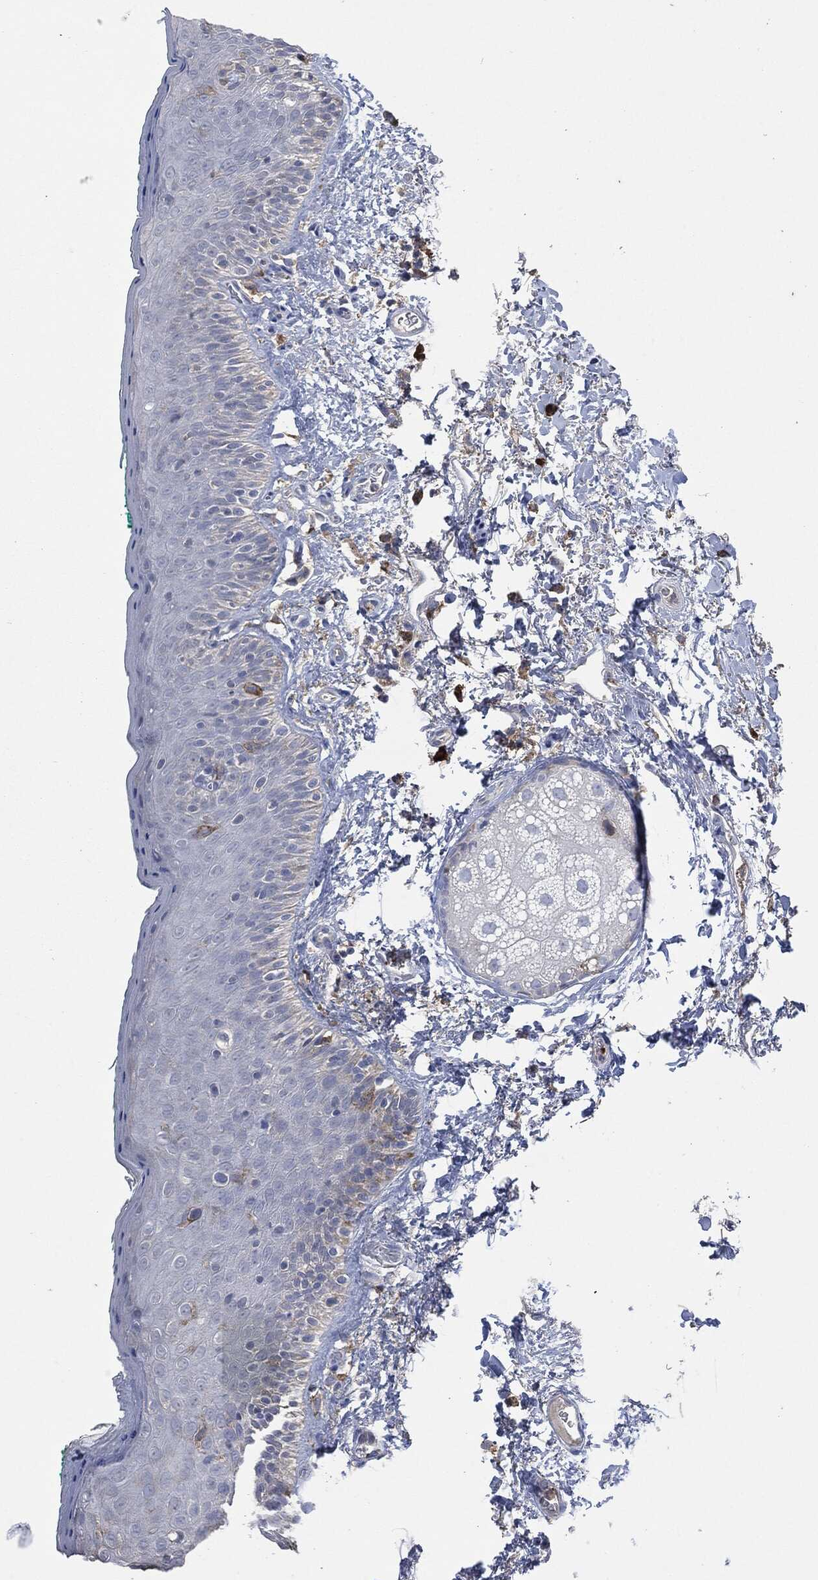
{"staining": {"intensity": "negative", "quantity": "none", "location": "none"}, "tissue": "vagina", "cell_type": "Squamous epithelial cells", "image_type": "normal", "snomed": [{"axis": "morphology", "description": "Normal tissue, NOS"}, {"axis": "topography", "description": "Vagina"}], "caption": "DAB (3,3'-diaminobenzidine) immunohistochemical staining of unremarkable human vagina shows no significant positivity in squamous epithelial cells.", "gene": "CD33", "patient": {"sex": "female", "age": 66}}